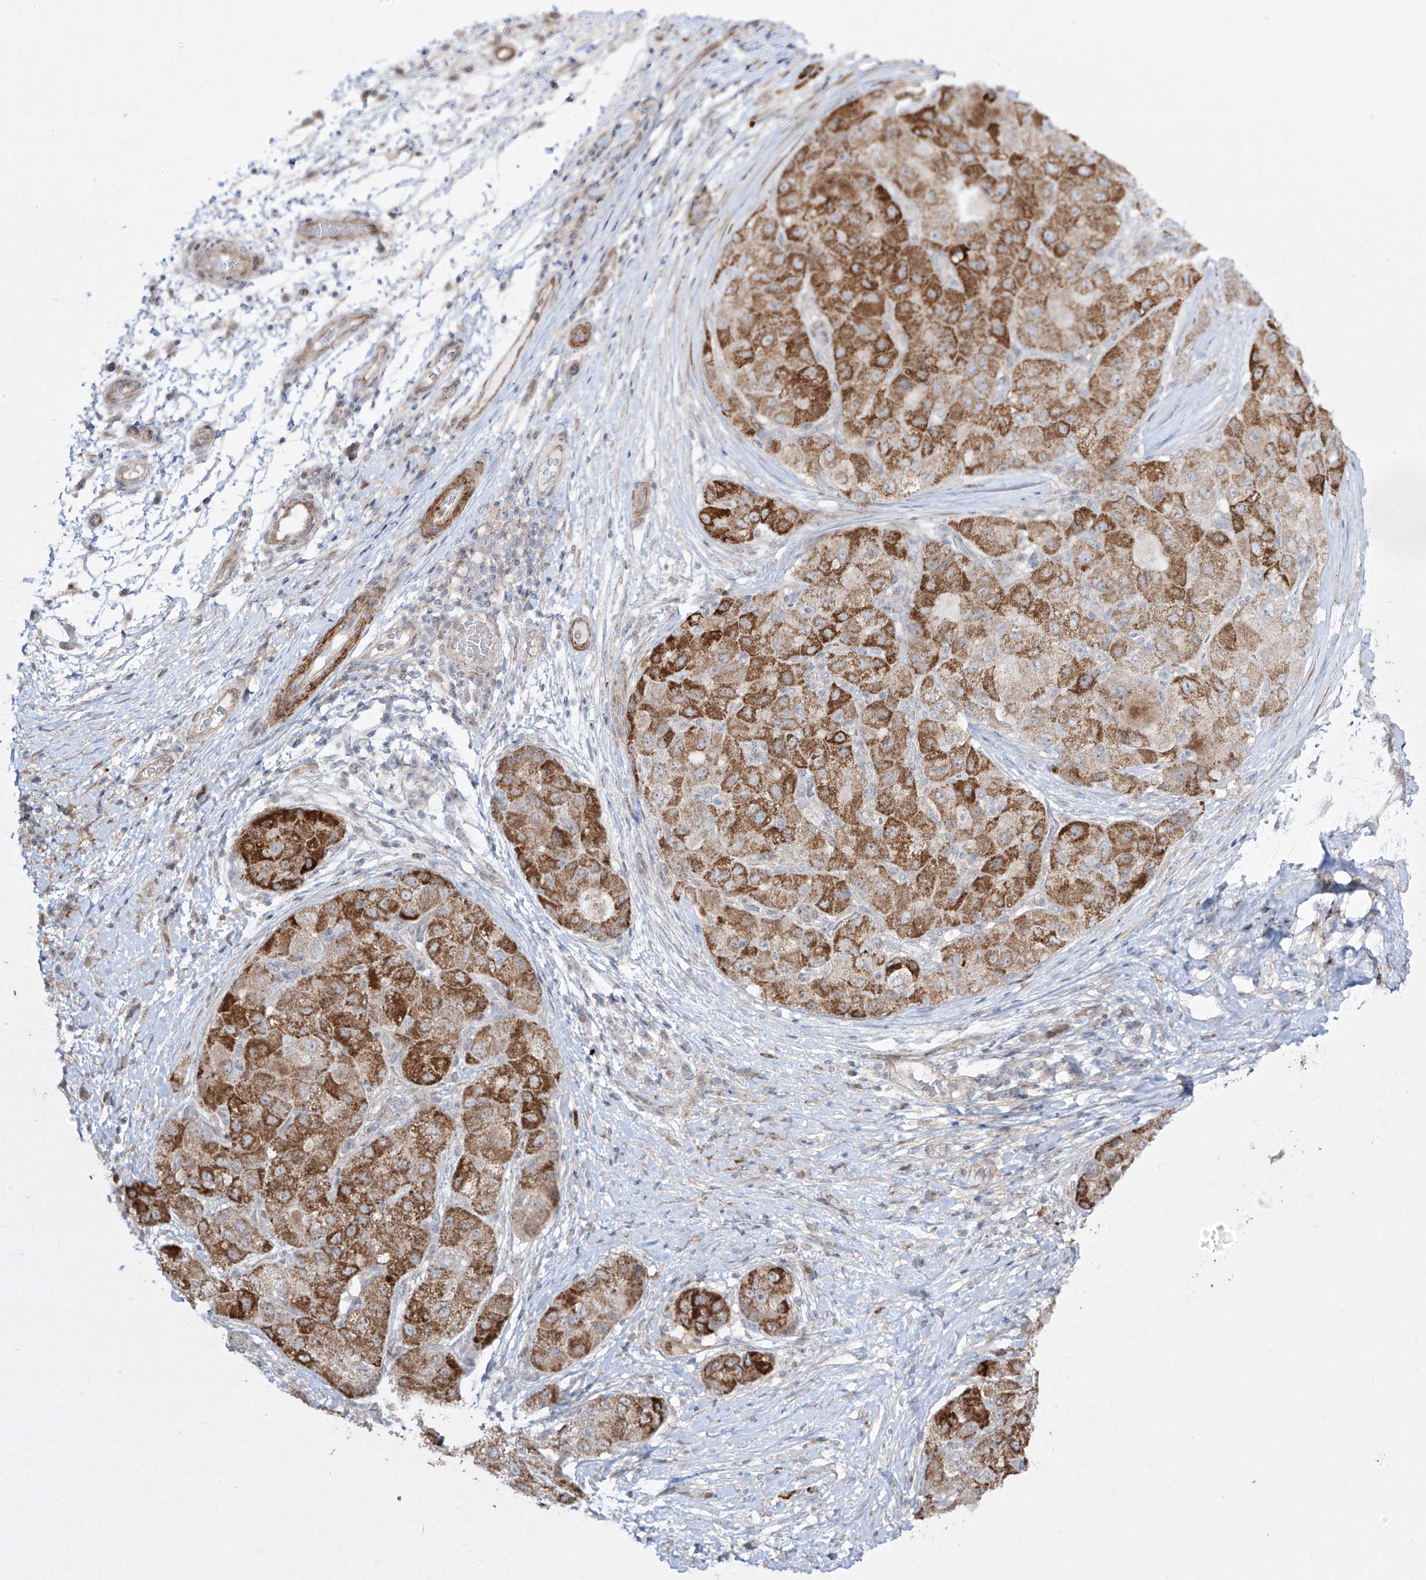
{"staining": {"intensity": "moderate", "quantity": ">75%", "location": "cytoplasmic/membranous"}, "tissue": "liver cancer", "cell_type": "Tumor cells", "image_type": "cancer", "snomed": [{"axis": "morphology", "description": "Carcinoma, Hepatocellular, NOS"}, {"axis": "topography", "description": "Liver"}], "caption": "About >75% of tumor cells in hepatocellular carcinoma (liver) display moderate cytoplasmic/membranous protein expression as visualized by brown immunohistochemical staining.", "gene": "KDM1B", "patient": {"sex": "male", "age": 80}}